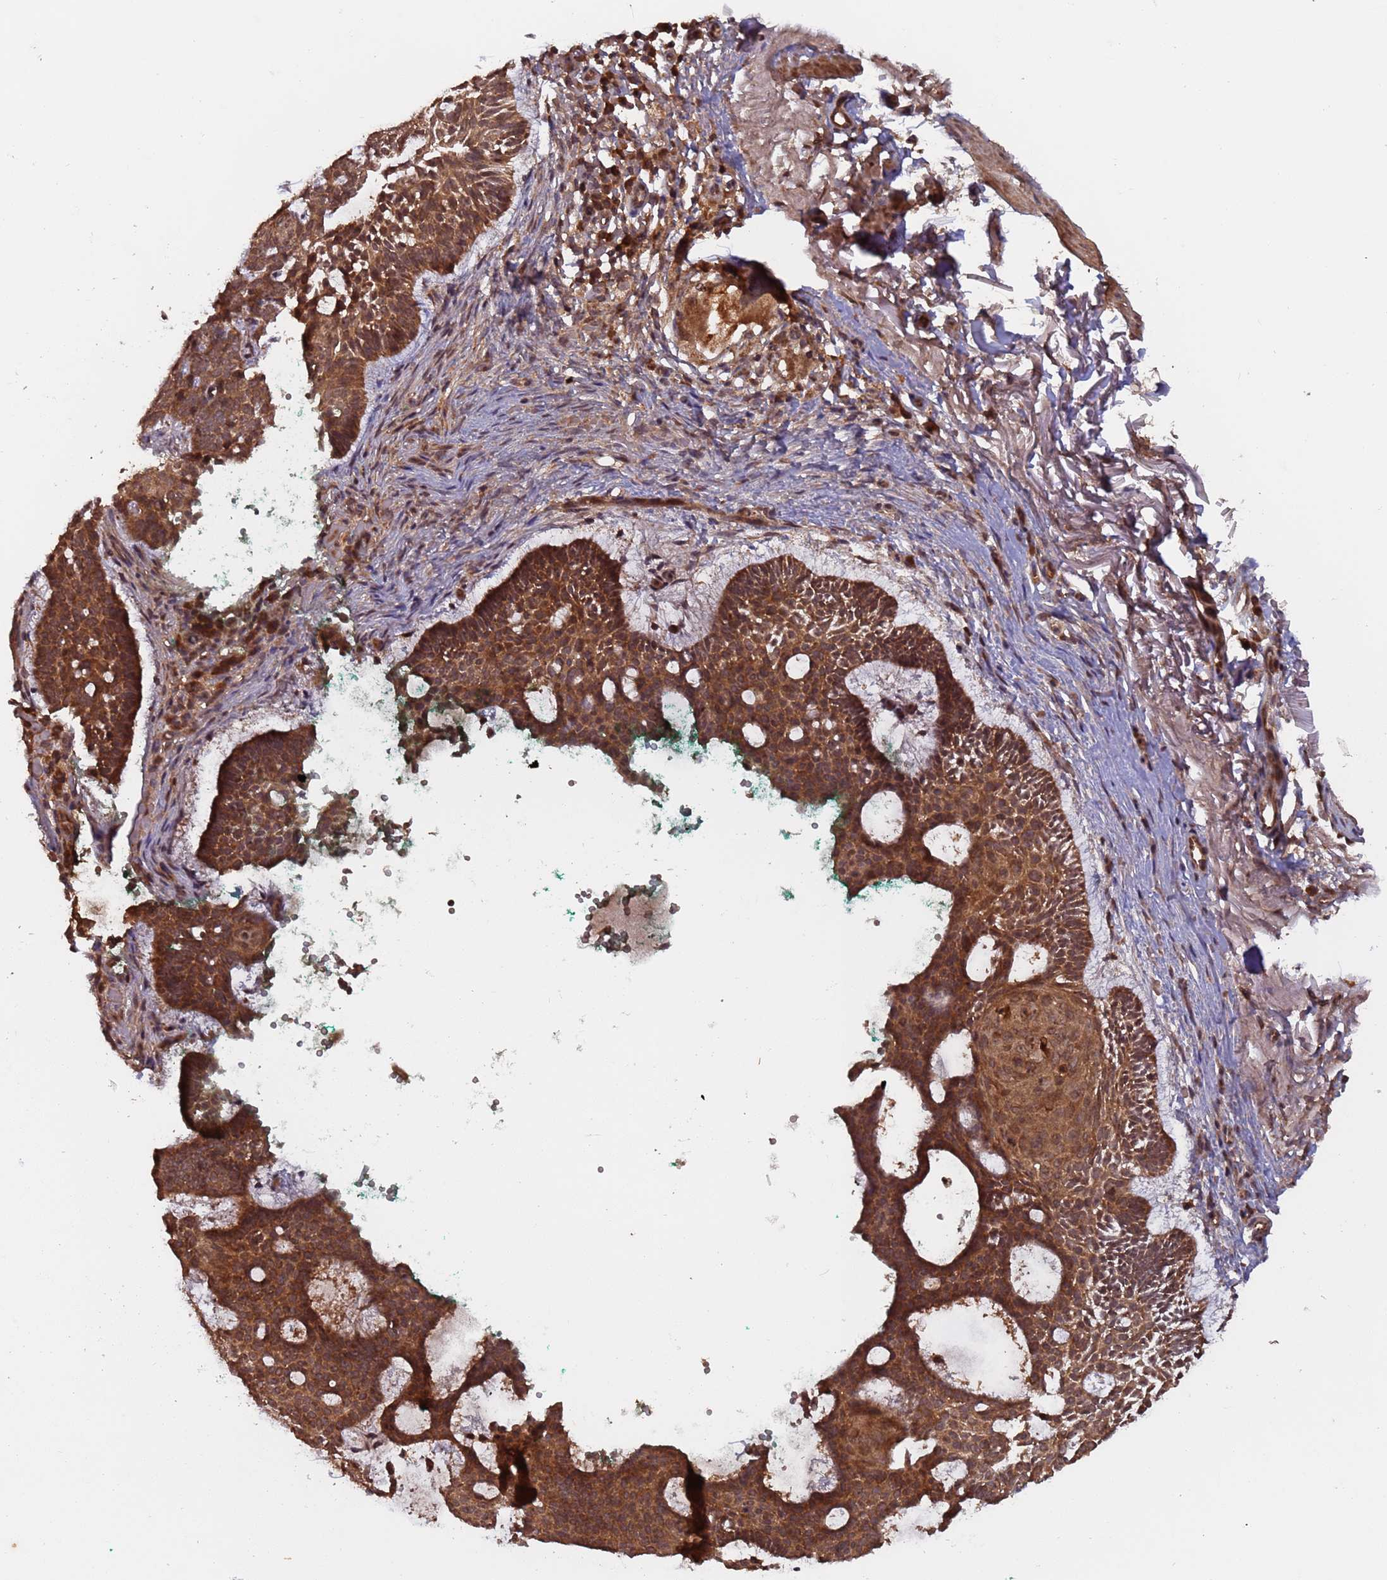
{"staining": {"intensity": "strong", "quantity": ">75%", "location": "cytoplasmic/membranous,nuclear"}, "tissue": "skin cancer", "cell_type": "Tumor cells", "image_type": "cancer", "snomed": [{"axis": "morphology", "description": "Basal cell carcinoma"}, {"axis": "topography", "description": "Skin"}], "caption": "A brown stain labels strong cytoplasmic/membranous and nuclear staining of a protein in human skin cancer (basal cell carcinoma) tumor cells.", "gene": "ERI1", "patient": {"sex": "male", "age": 85}}